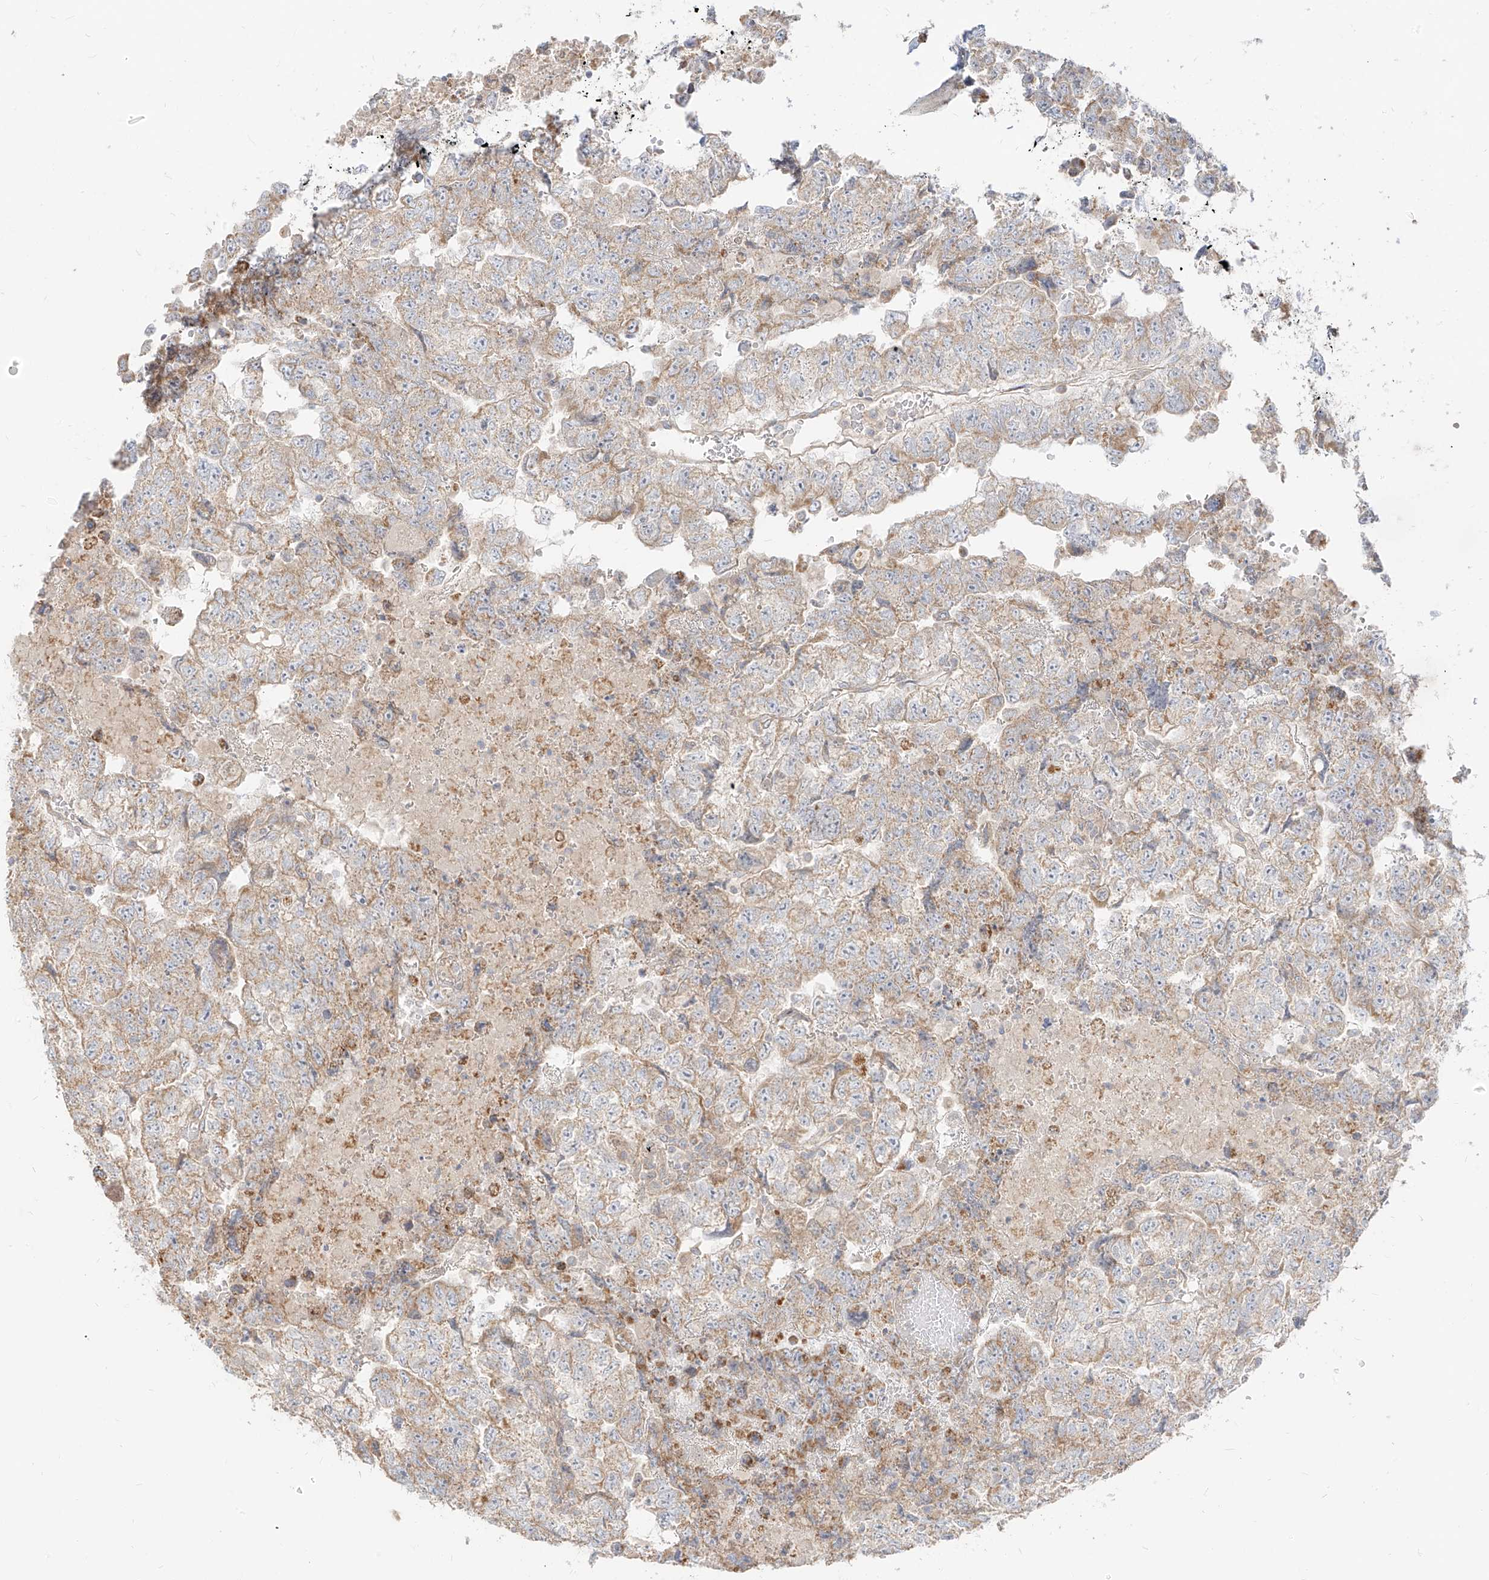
{"staining": {"intensity": "weak", "quantity": ">75%", "location": "cytoplasmic/membranous"}, "tissue": "testis cancer", "cell_type": "Tumor cells", "image_type": "cancer", "snomed": [{"axis": "morphology", "description": "Carcinoma, Embryonal, NOS"}, {"axis": "topography", "description": "Testis"}], "caption": "Embryonal carcinoma (testis) was stained to show a protein in brown. There is low levels of weak cytoplasmic/membranous expression in about >75% of tumor cells.", "gene": "ZIM3", "patient": {"sex": "male", "age": 36}}